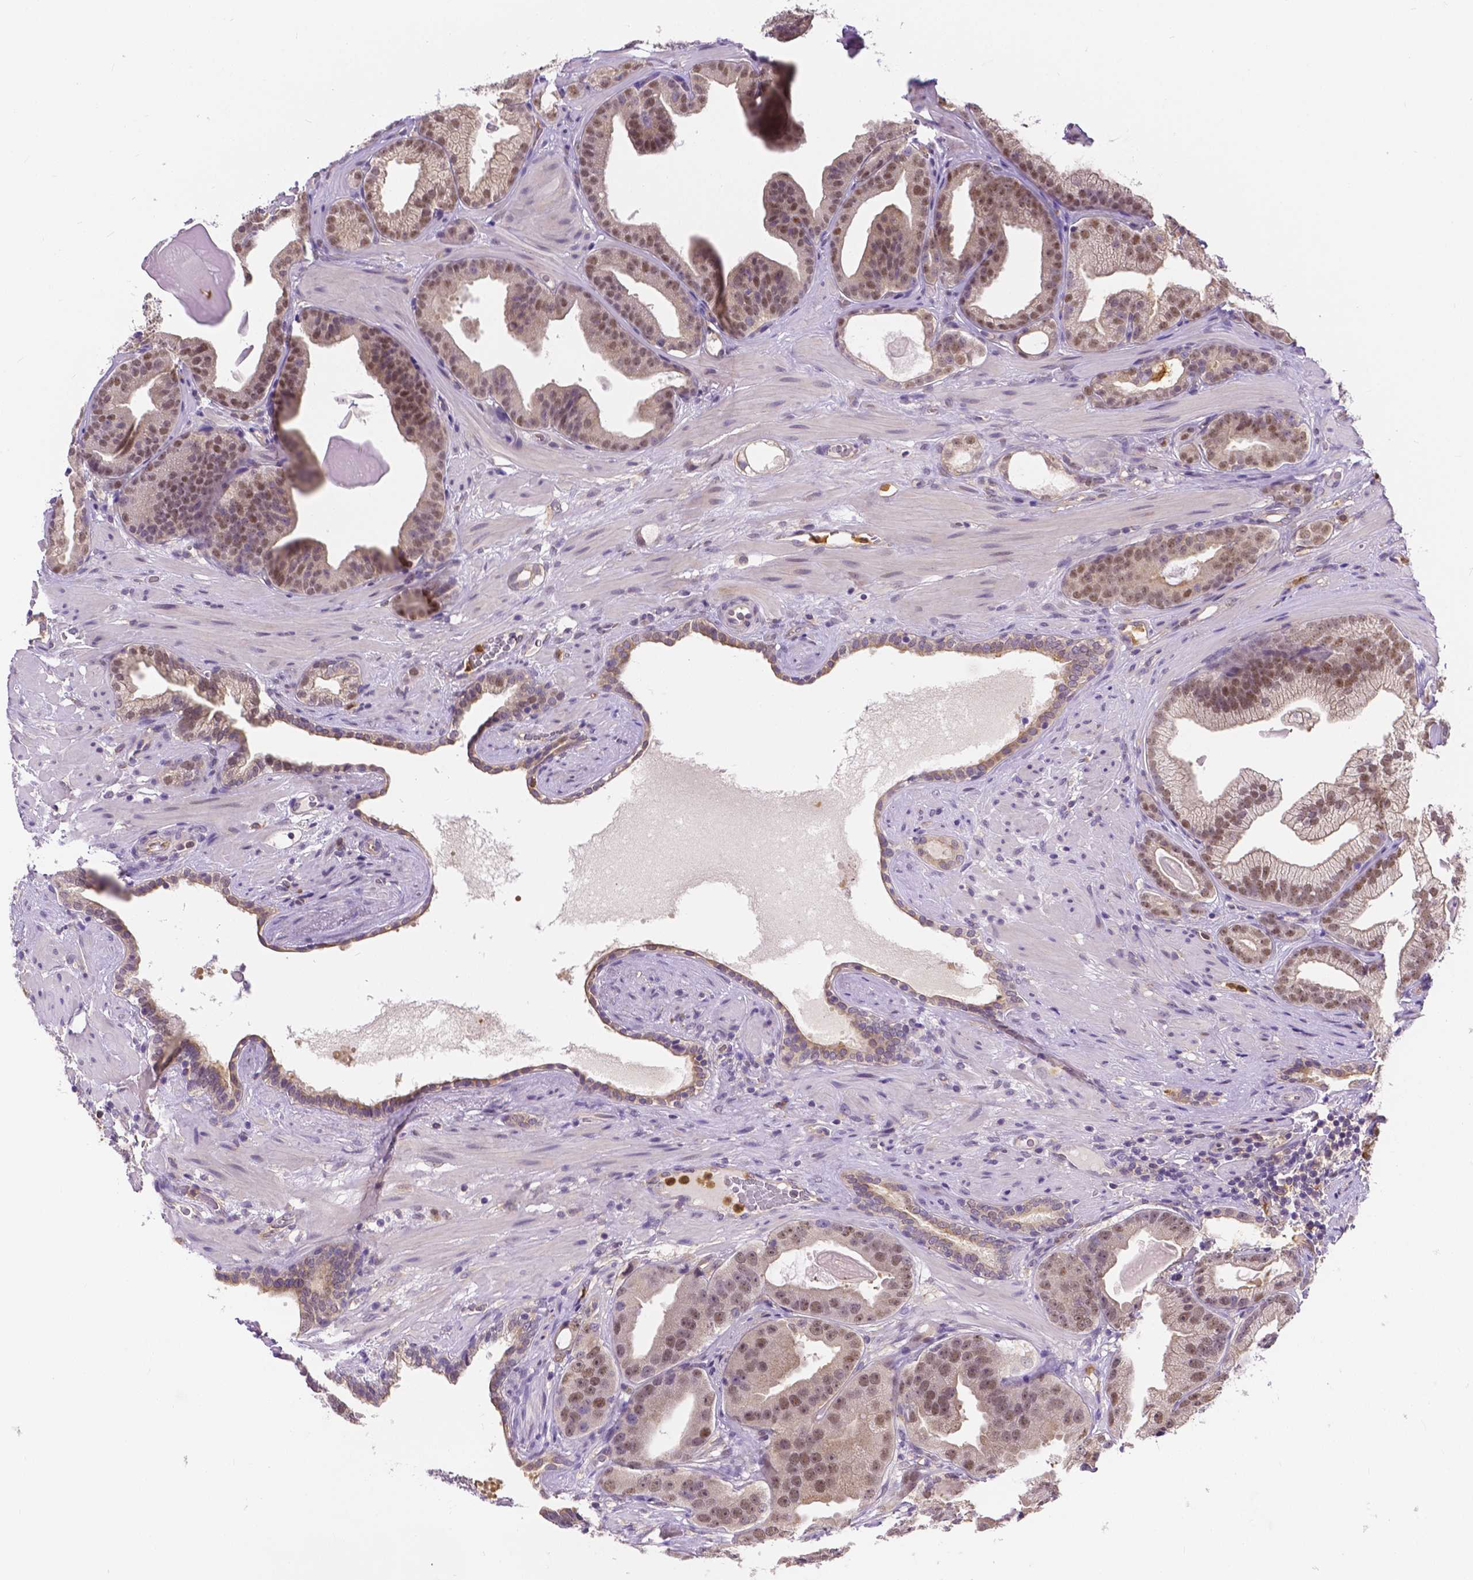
{"staining": {"intensity": "weak", "quantity": ">75%", "location": "nuclear"}, "tissue": "prostate cancer", "cell_type": "Tumor cells", "image_type": "cancer", "snomed": [{"axis": "morphology", "description": "Adenocarcinoma, Low grade"}, {"axis": "topography", "description": "Prostate"}], "caption": "A low amount of weak nuclear staining is present in about >75% of tumor cells in adenocarcinoma (low-grade) (prostate) tissue.", "gene": "ZNRD2", "patient": {"sex": "male", "age": 57}}